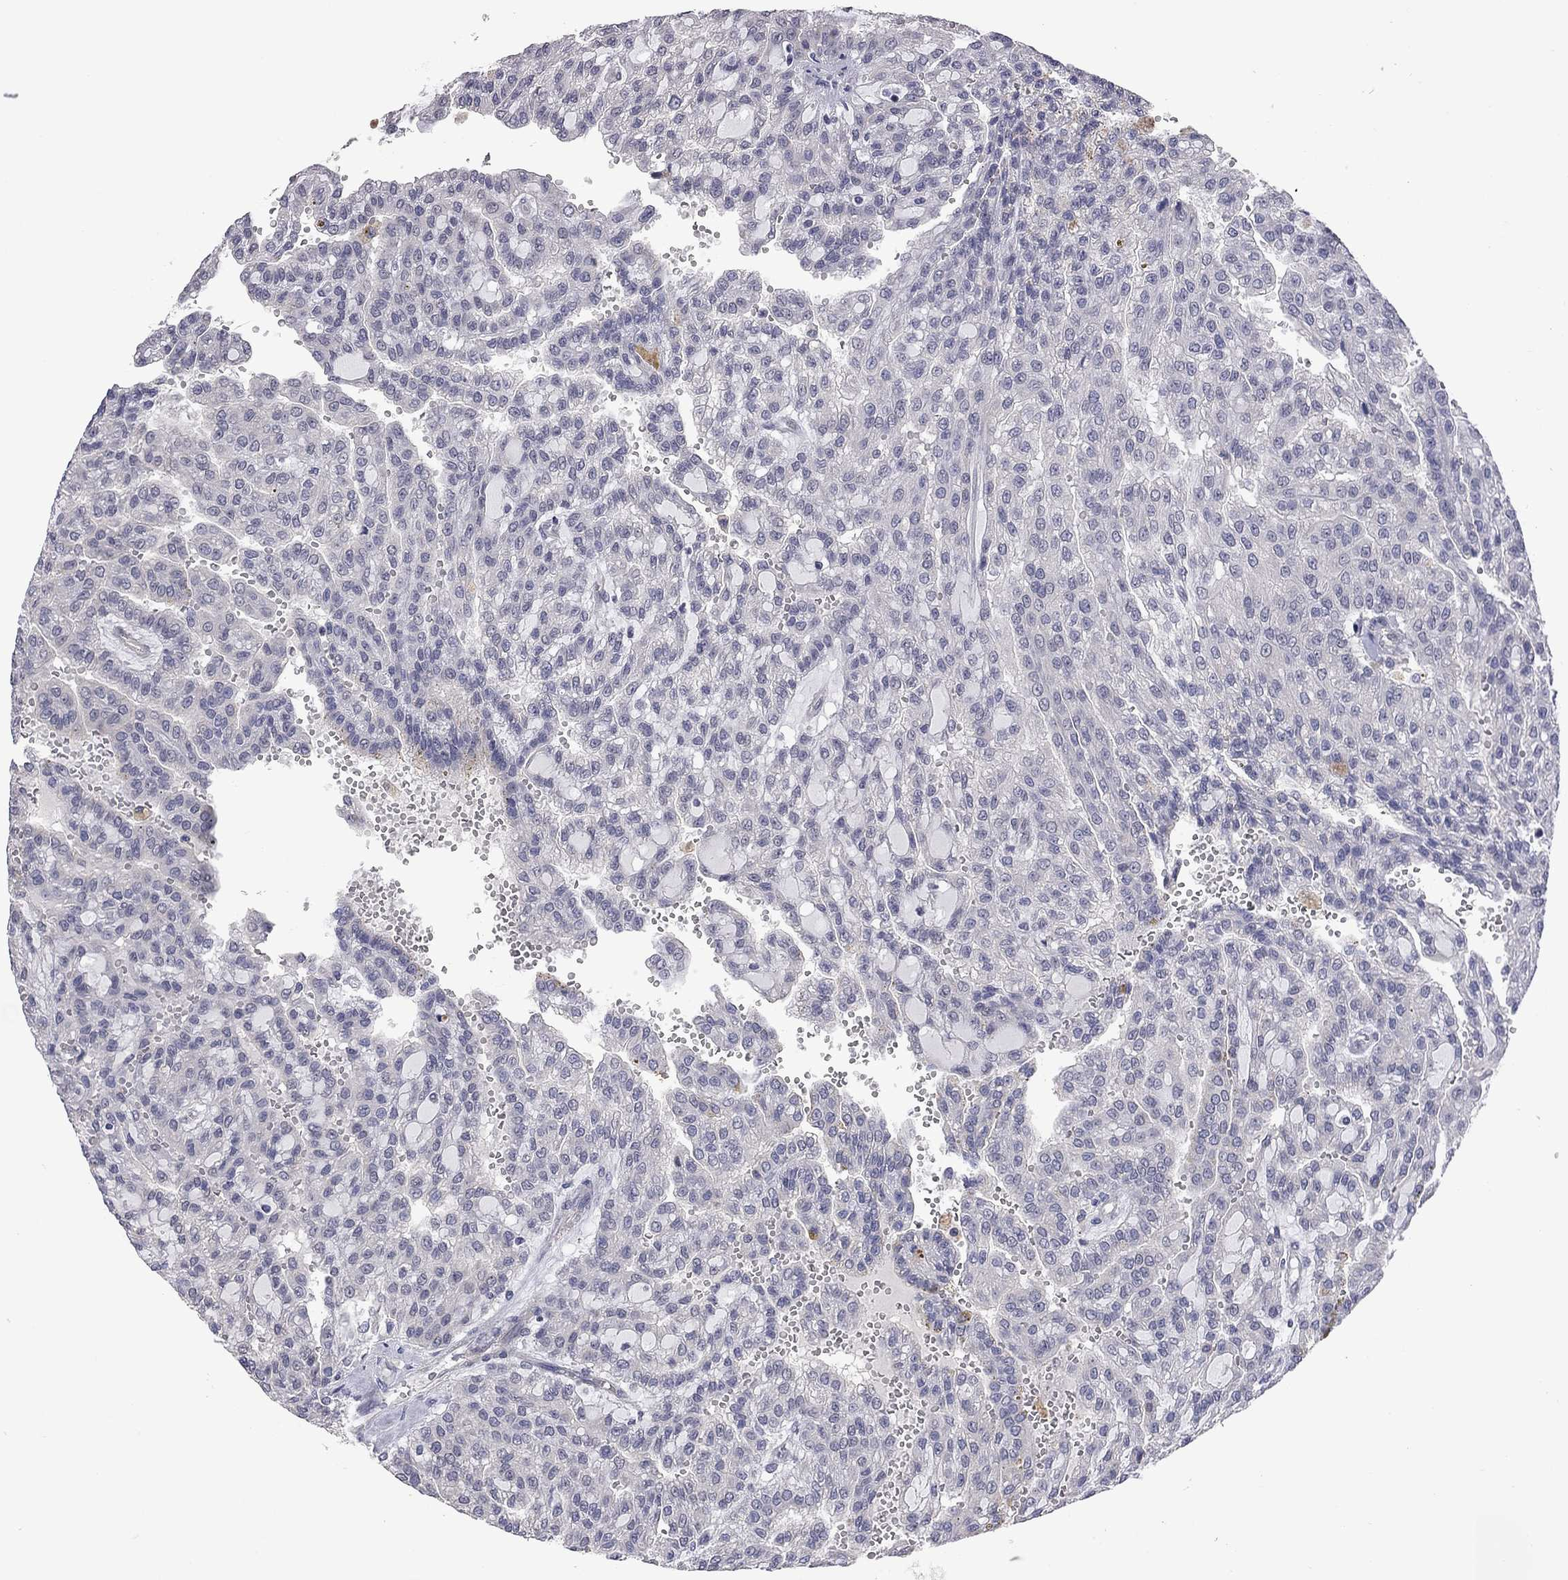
{"staining": {"intensity": "negative", "quantity": "none", "location": "none"}, "tissue": "renal cancer", "cell_type": "Tumor cells", "image_type": "cancer", "snomed": [{"axis": "morphology", "description": "Adenocarcinoma, NOS"}, {"axis": "topography", "description": "Kidney"}], "caption": "Protein analysis of adenocarcinoma (renal) displays no significant staining in tumor cells. The staining is performed using DAB (3,3'-diaminobenzidine) brown chromogen with nuclei counter-stained in using hematoxylin.", "gene": "FABP12", "patient": {"sex": "male", "age": 63}}